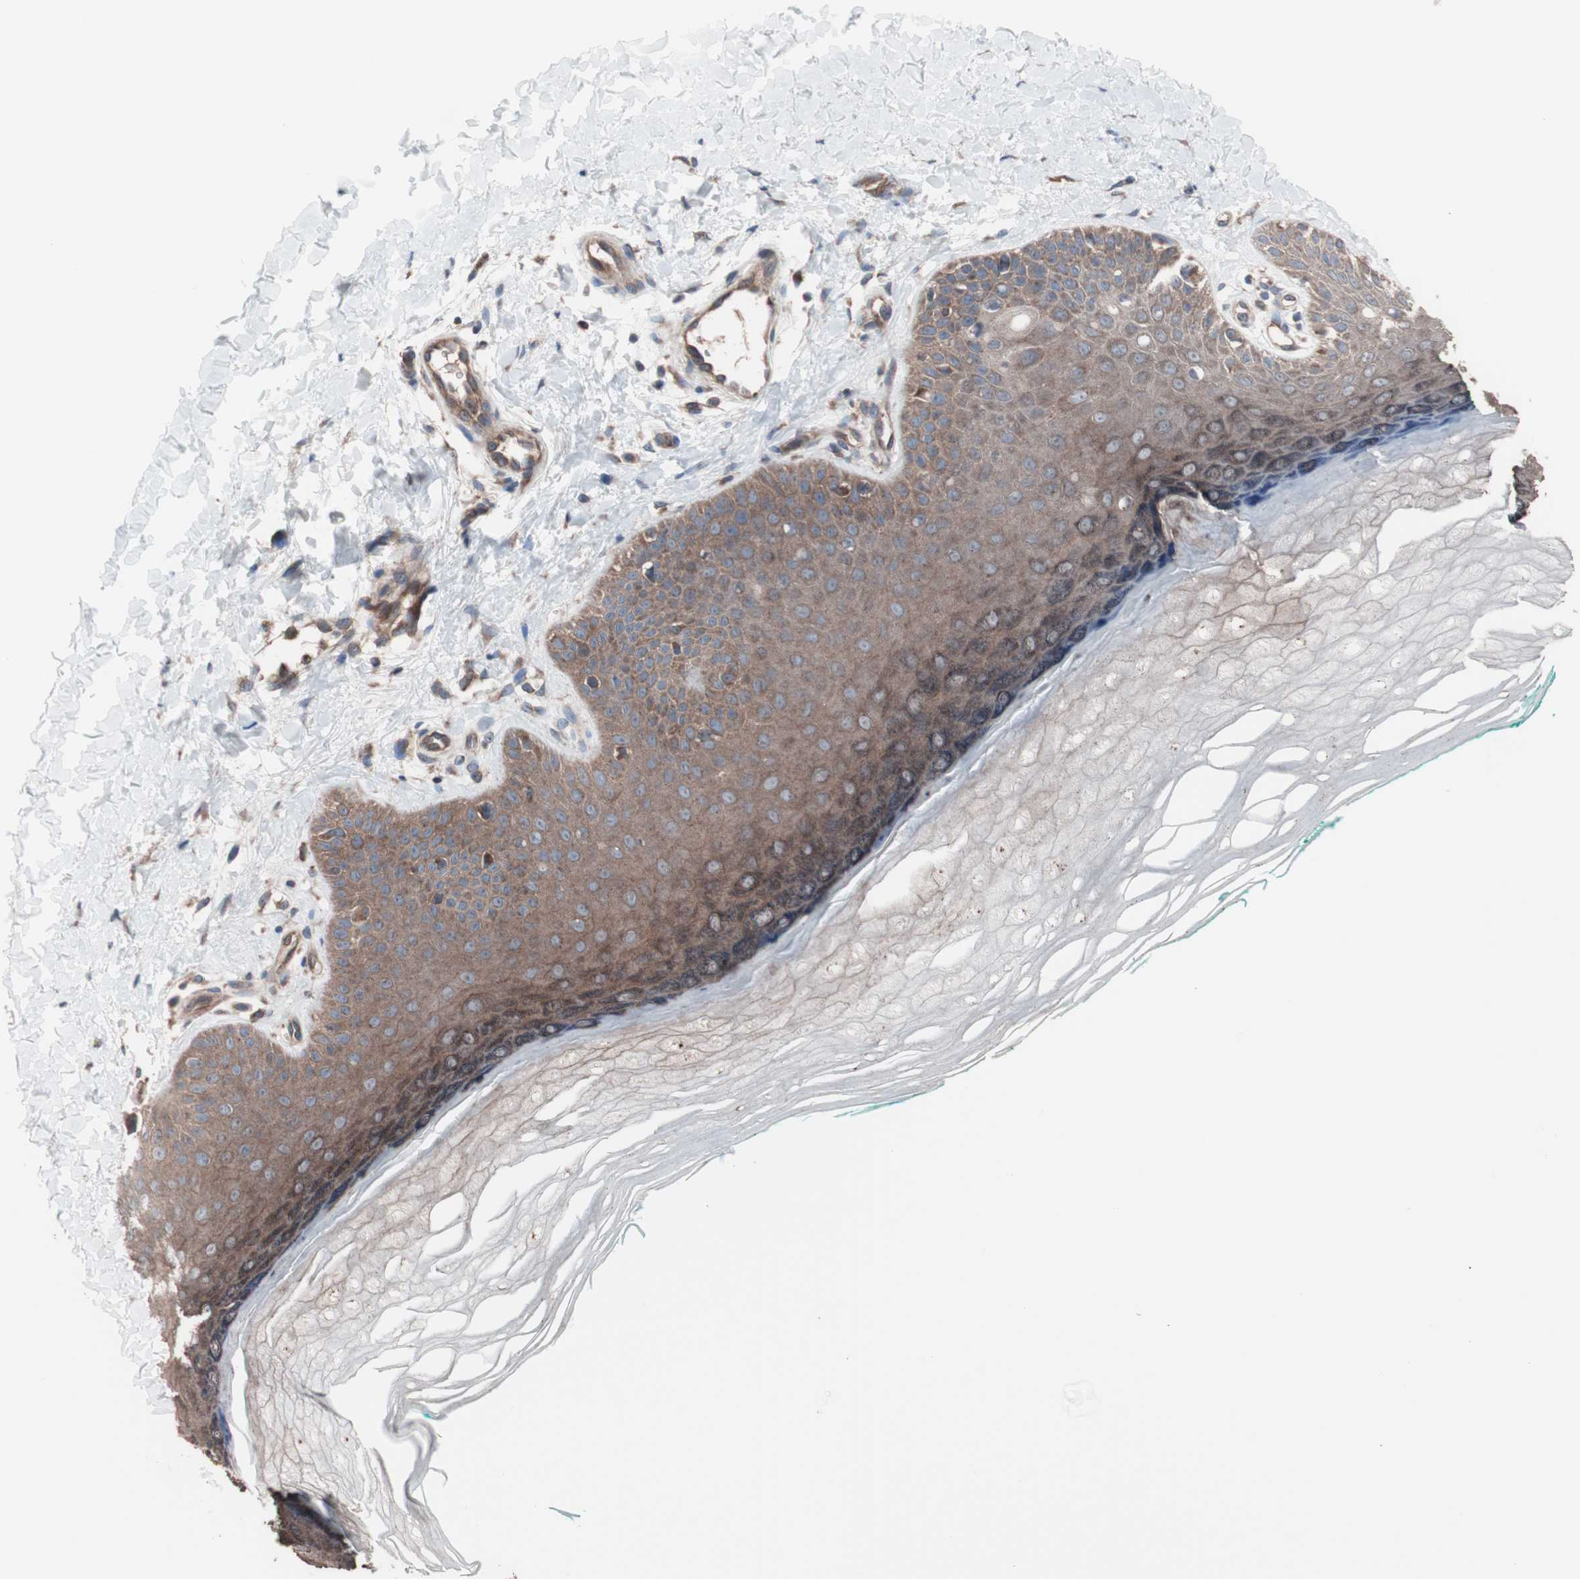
{"staining": {"intensity": "weak", "quantity": "<25%", "location": "cytoplasmic/membranous"}, "tissue": "skin", "cell_type": "Fibroblasts", "image_type": "normal", "snomed": [{"axis": "morphology", "description": "Normal tissue, NOS"}, {"axis": "topography", "description": "Skin"}], "caption": "Immunohistochemistry photomicrograph of normal human skin stained for a protein (brown), which reveals no positivity in fibroblasts. (Brightfield microscopy of DAB IHC at high magnification).", "gene": "CTTNBP2NL", "patient": {"sex": "male", "age": 26}}